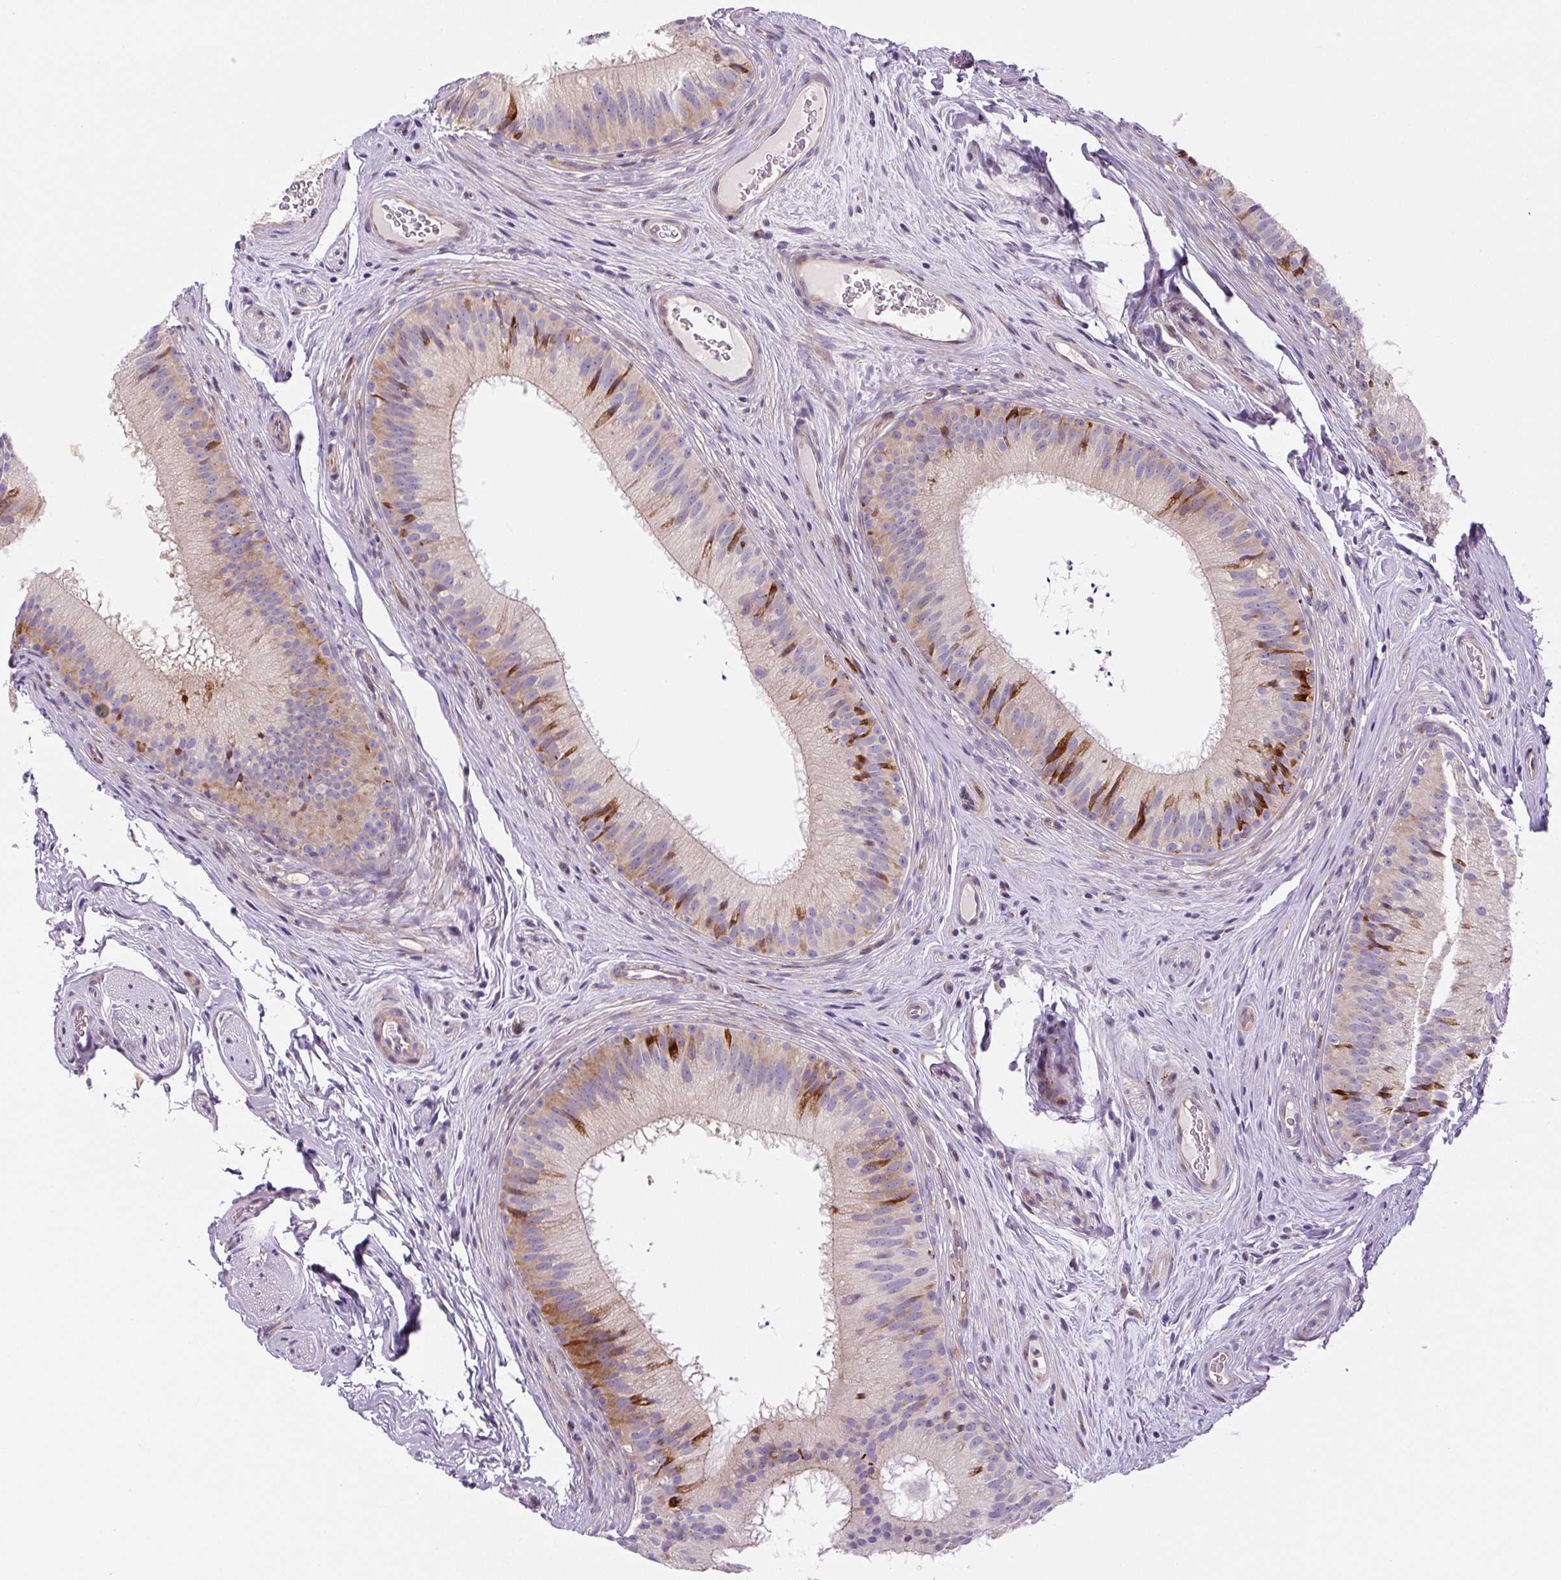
{"staining": {"intensity": "moderate", "quantity": "25%-75%", "location": "cytoplasmic/membranous"}, "tissue": "epididymis", "cell_type": "Glandular cells", "image_type": "normal", "snomed": [{"axis": "morphology", "description": "Normal tissue, NOS"}, {"axis": "topography", "description": "Epididymis"}], "caption": "Glandular cells show medium levels of moderate cytoplasmic/membranous staining in about 25%-75% of cells in normal epididymis. (DAB = brown stain, brightfield microscopy at high magnification).", "gene": "DISP3", "patient": {"sex": "male", "age": 24}}